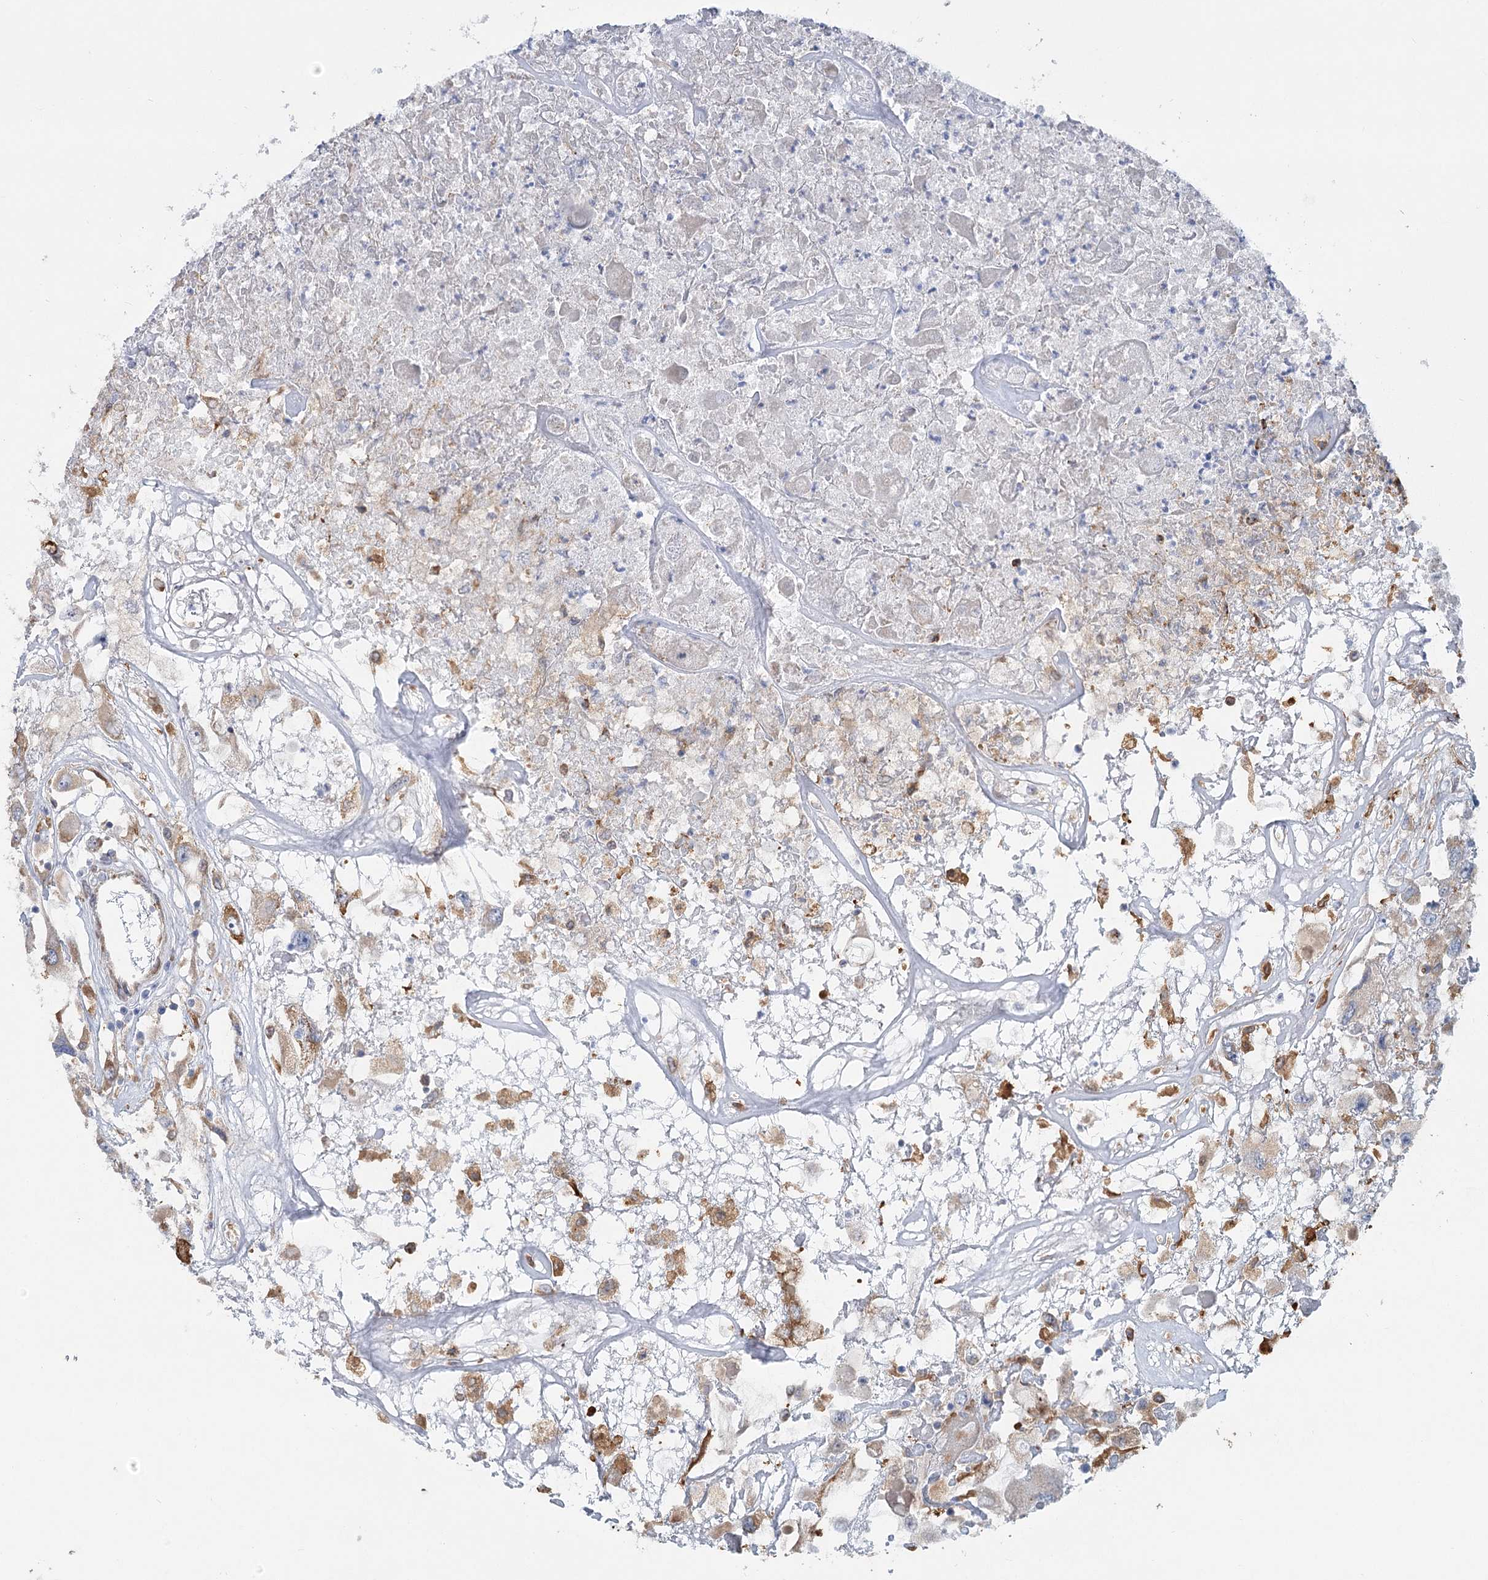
{"staining": {"intensity": "moderate", "quantity": "25%-75%", "location": "cytoplasmic/membranous"}, "tissue": "renal cancer", "cell_type": "Tumor cells", "image_type": "cancer", "snomed": [{"axis": "morphology", "description": "Adenocarcinoma, NOS"}, {"axis": "topography", "description": "Kidney"}], "caption": "Renal cancer stained with a brown dye demonstrates moderate cytoplasmic/membranous positive staining in about 25%-75% of tumor cells.", "gene": "CIB4", "patient": {"sex": "female", "age": 52}}